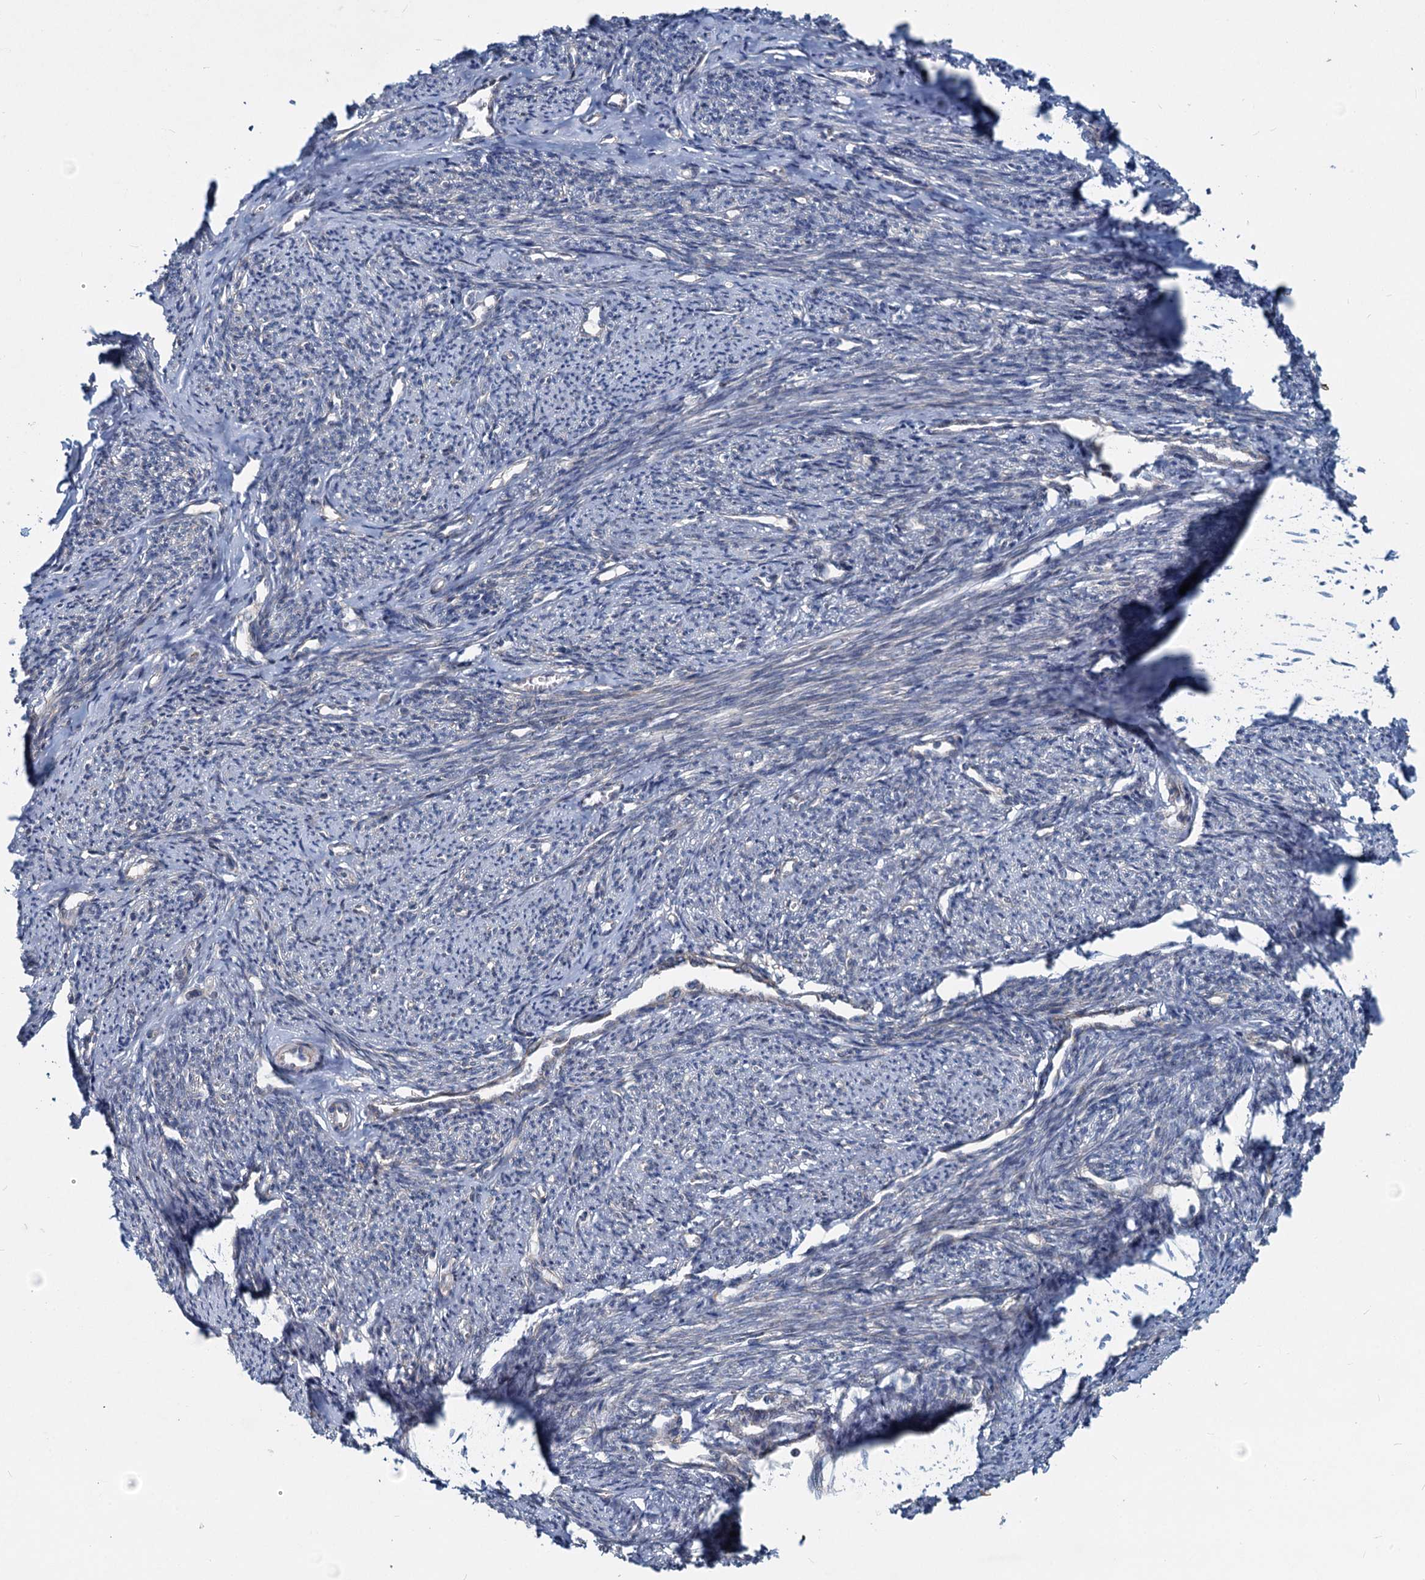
{"staining": {"intensity": "moderate", "quantity": "25%-75%", "location": "cytoplasmic/membranous"}, "tissue": "smooth muscle", "cell_type": "Smooth muscle cells", "image_type": "normal", "snomed": [{"axis": "morphology", "description": "Normal tissue, NOS"}, {"axis": "topography", "description": "Smooth muscle"}, {"axis": "topography", "description": "Uterus"}], "caption": "DAB (3,3'-diaminobenzidine) immunohistochemical staining of benign smooth muscle displays moderate cytoplasmic/membranous protein staining in about 25%-75% of smooth muscle cells.", "gene": "ADCY2", "patient": {"sex": "female", "age": 59}}